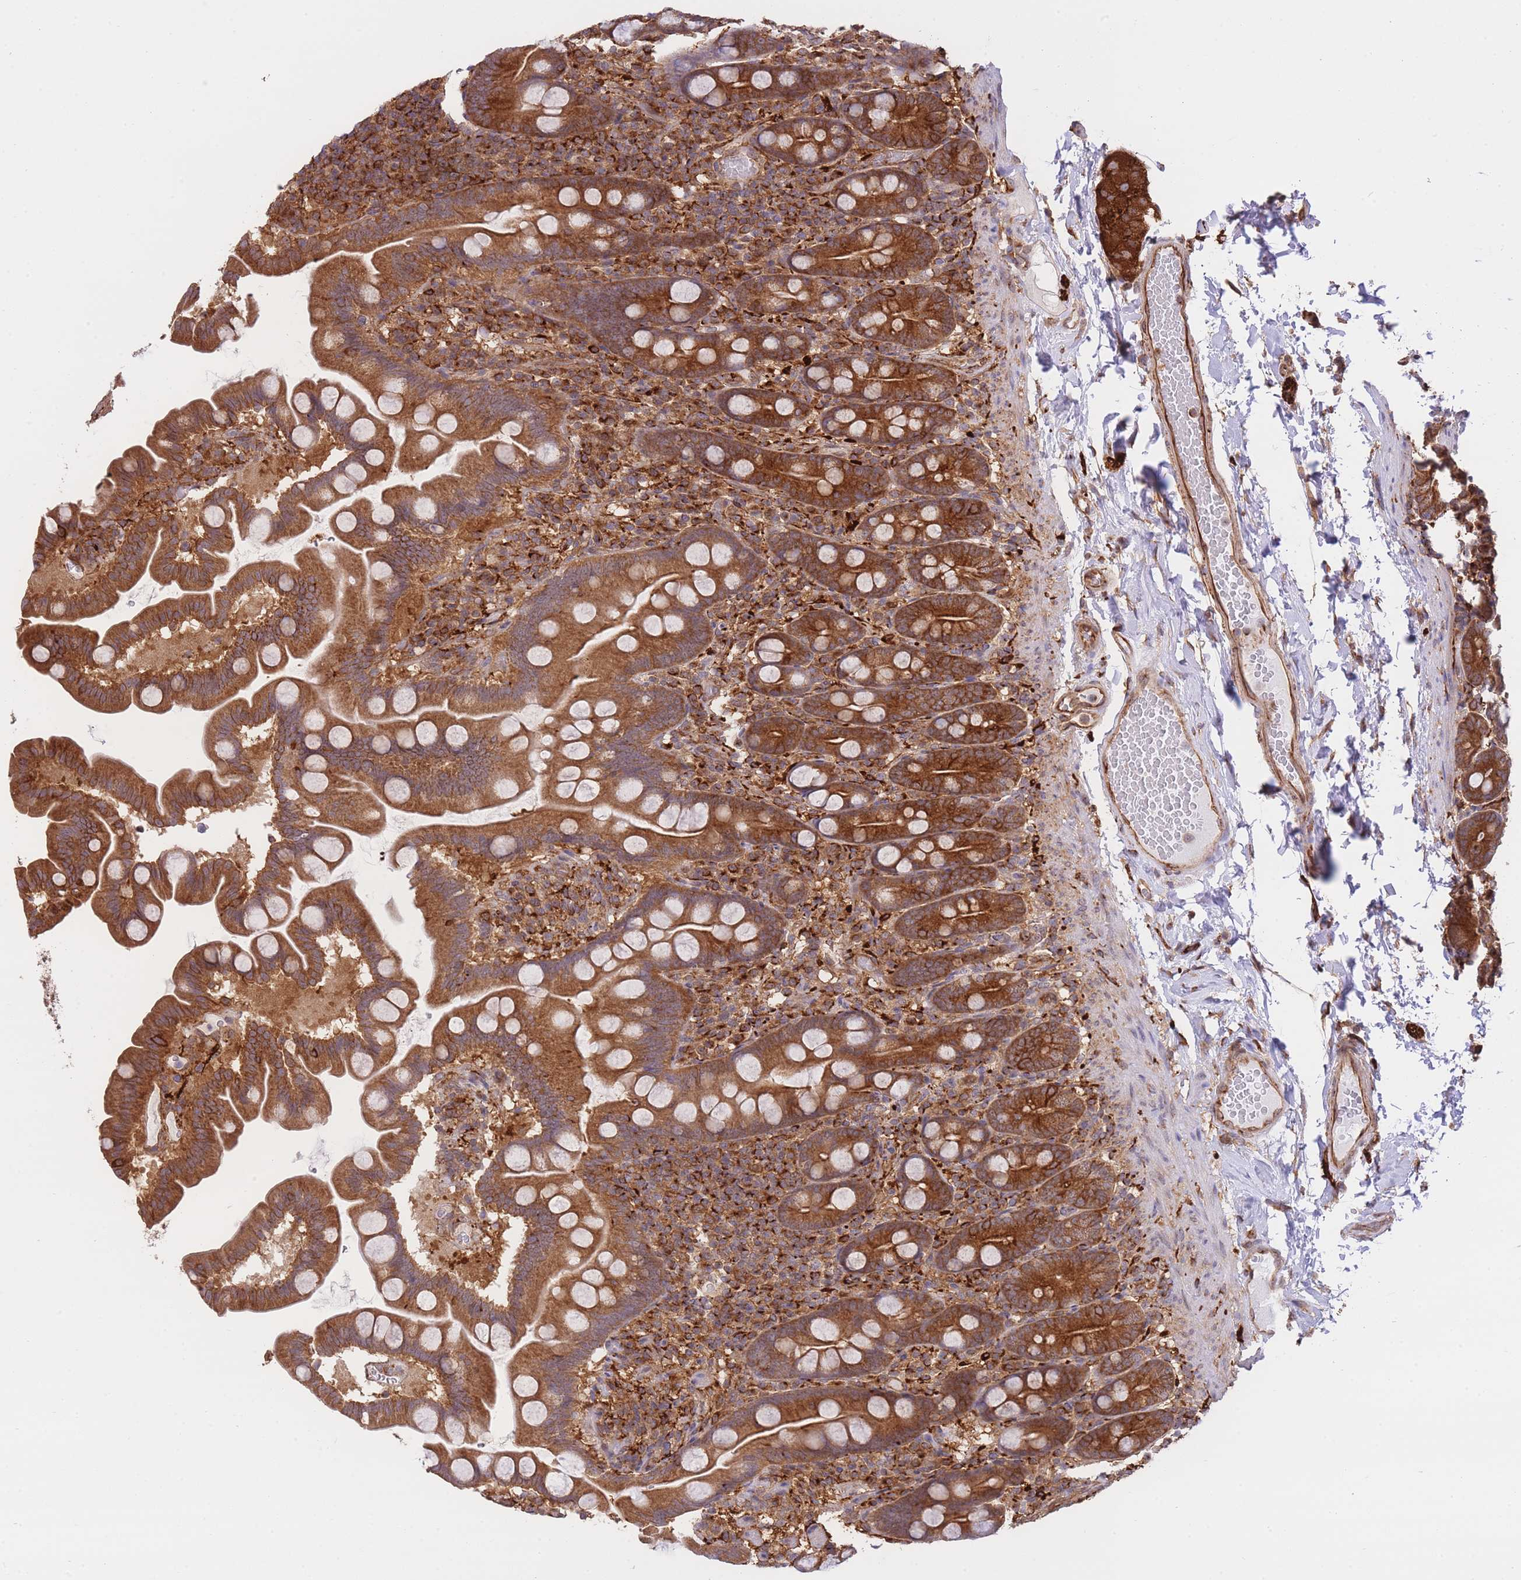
{"staining": {"intensity": "strong", "quantity": ">75%", "location": "cytoplasmic/membranous"}, "tissue": "small intestine", "cell_type": "Glandular cells", "image_type": "normal", "snomed": [{"axis": "morphology", "description": "Normal tissue, NOS"}, {"axis": "topography", "description": "Small intestine"}], "caption": "The histopathology image exhibits immunohistochemical staining of normal small intestine. There is strong cytoplasmic/membranous positivity is present in approximately >75% of glandular cells.", "gene": "EXOSC8", "patient": {"sex": "female", "age": 68}}